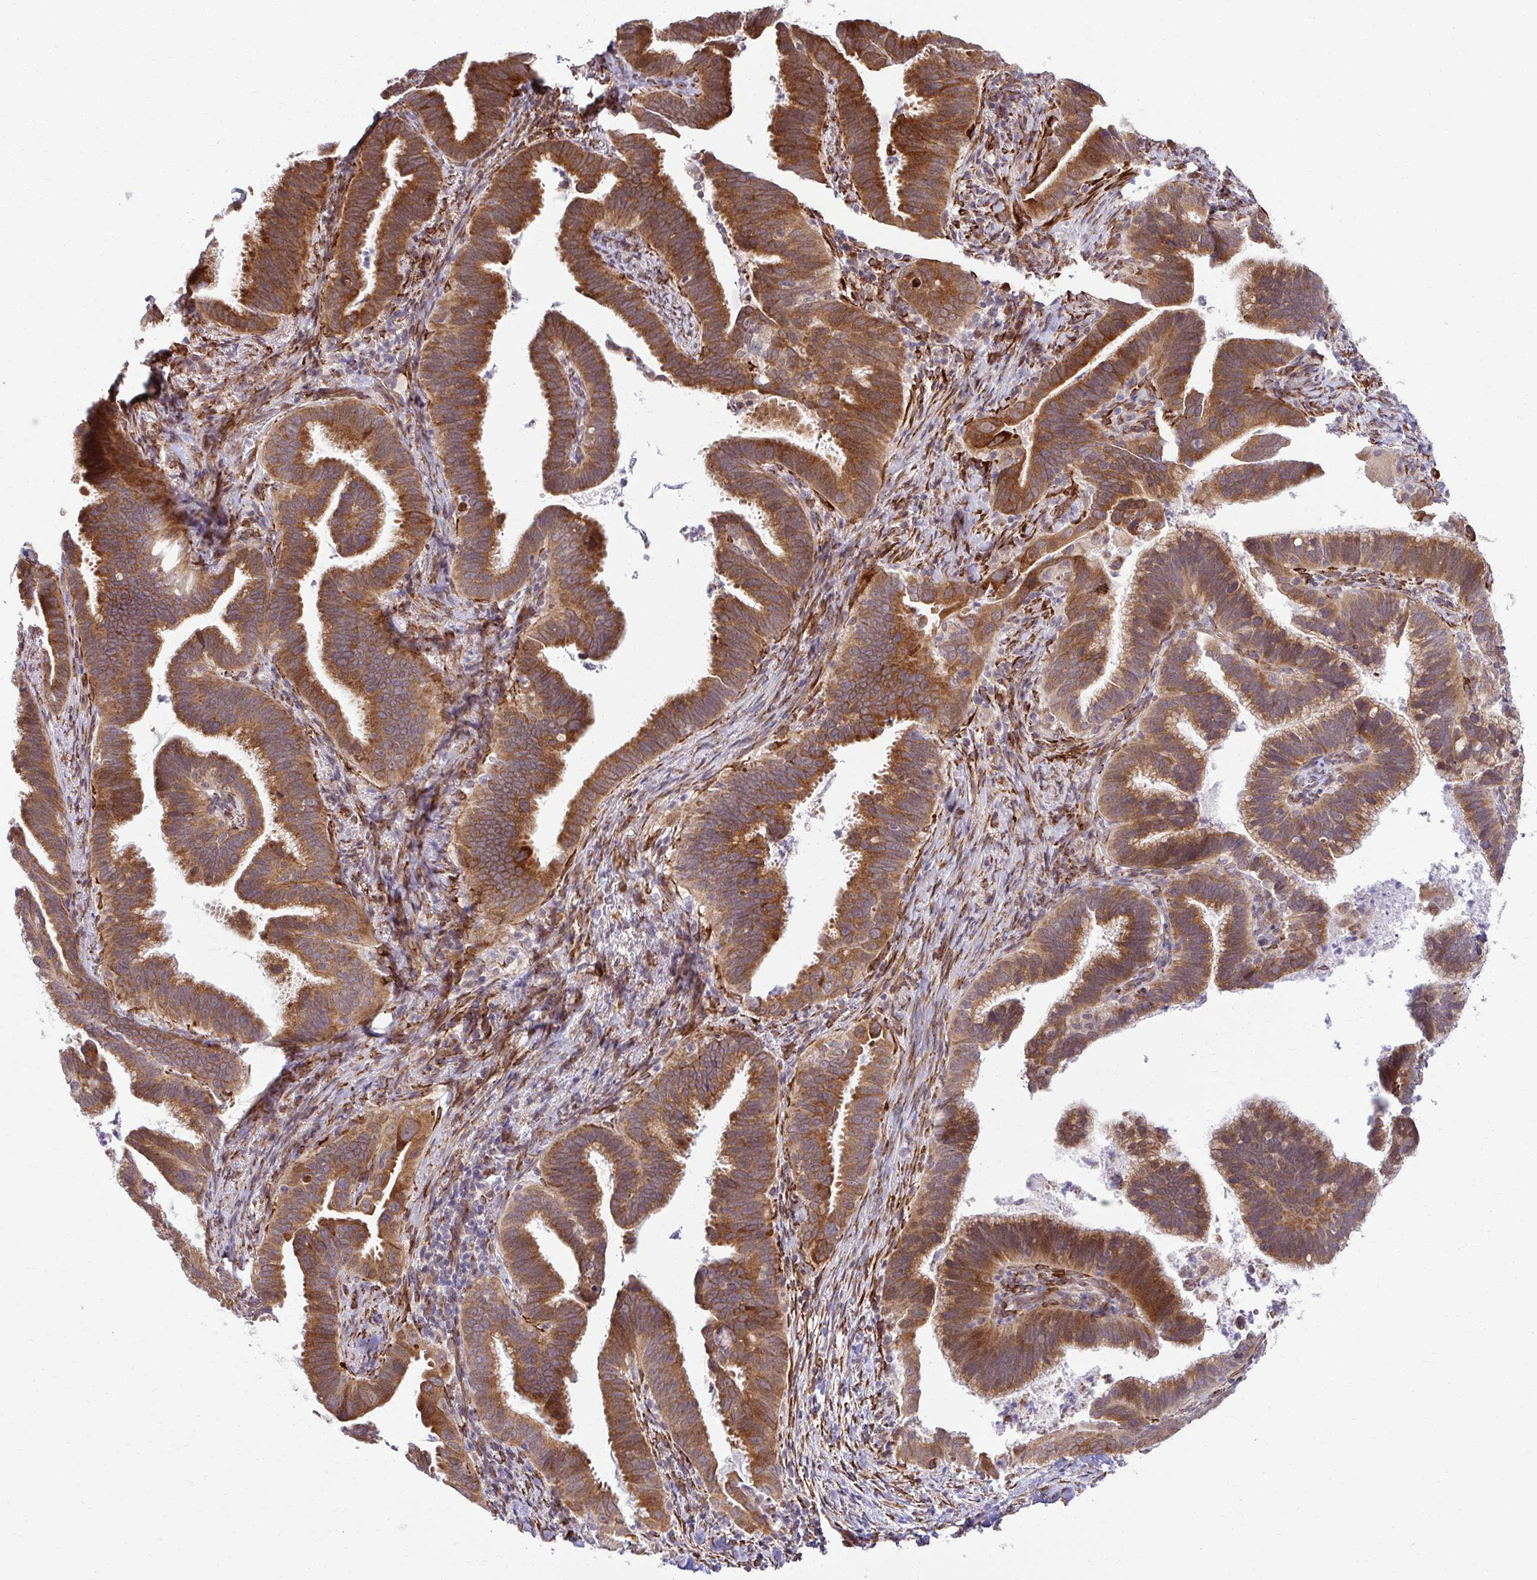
{"staining": {"intensity": "moderate", "quantity": ">75%", "location": "cytoplasmic/membranous"}, "tissue": "cervical cancer", "cell_type": "Tumor cells", "image_type": "cancer", "snomed": [{"axis": "morphology", "description": "Adenocarcinoma, NOS"}, {"axis": "topography", "description": "Cervix"}], "caption": "Cervical cancer tissue displays moderate cytoplasmic/membranous expression in about >75% of tumor cells", "gene": "HPS1", "patient": {"sex": "female", "age": 61}}